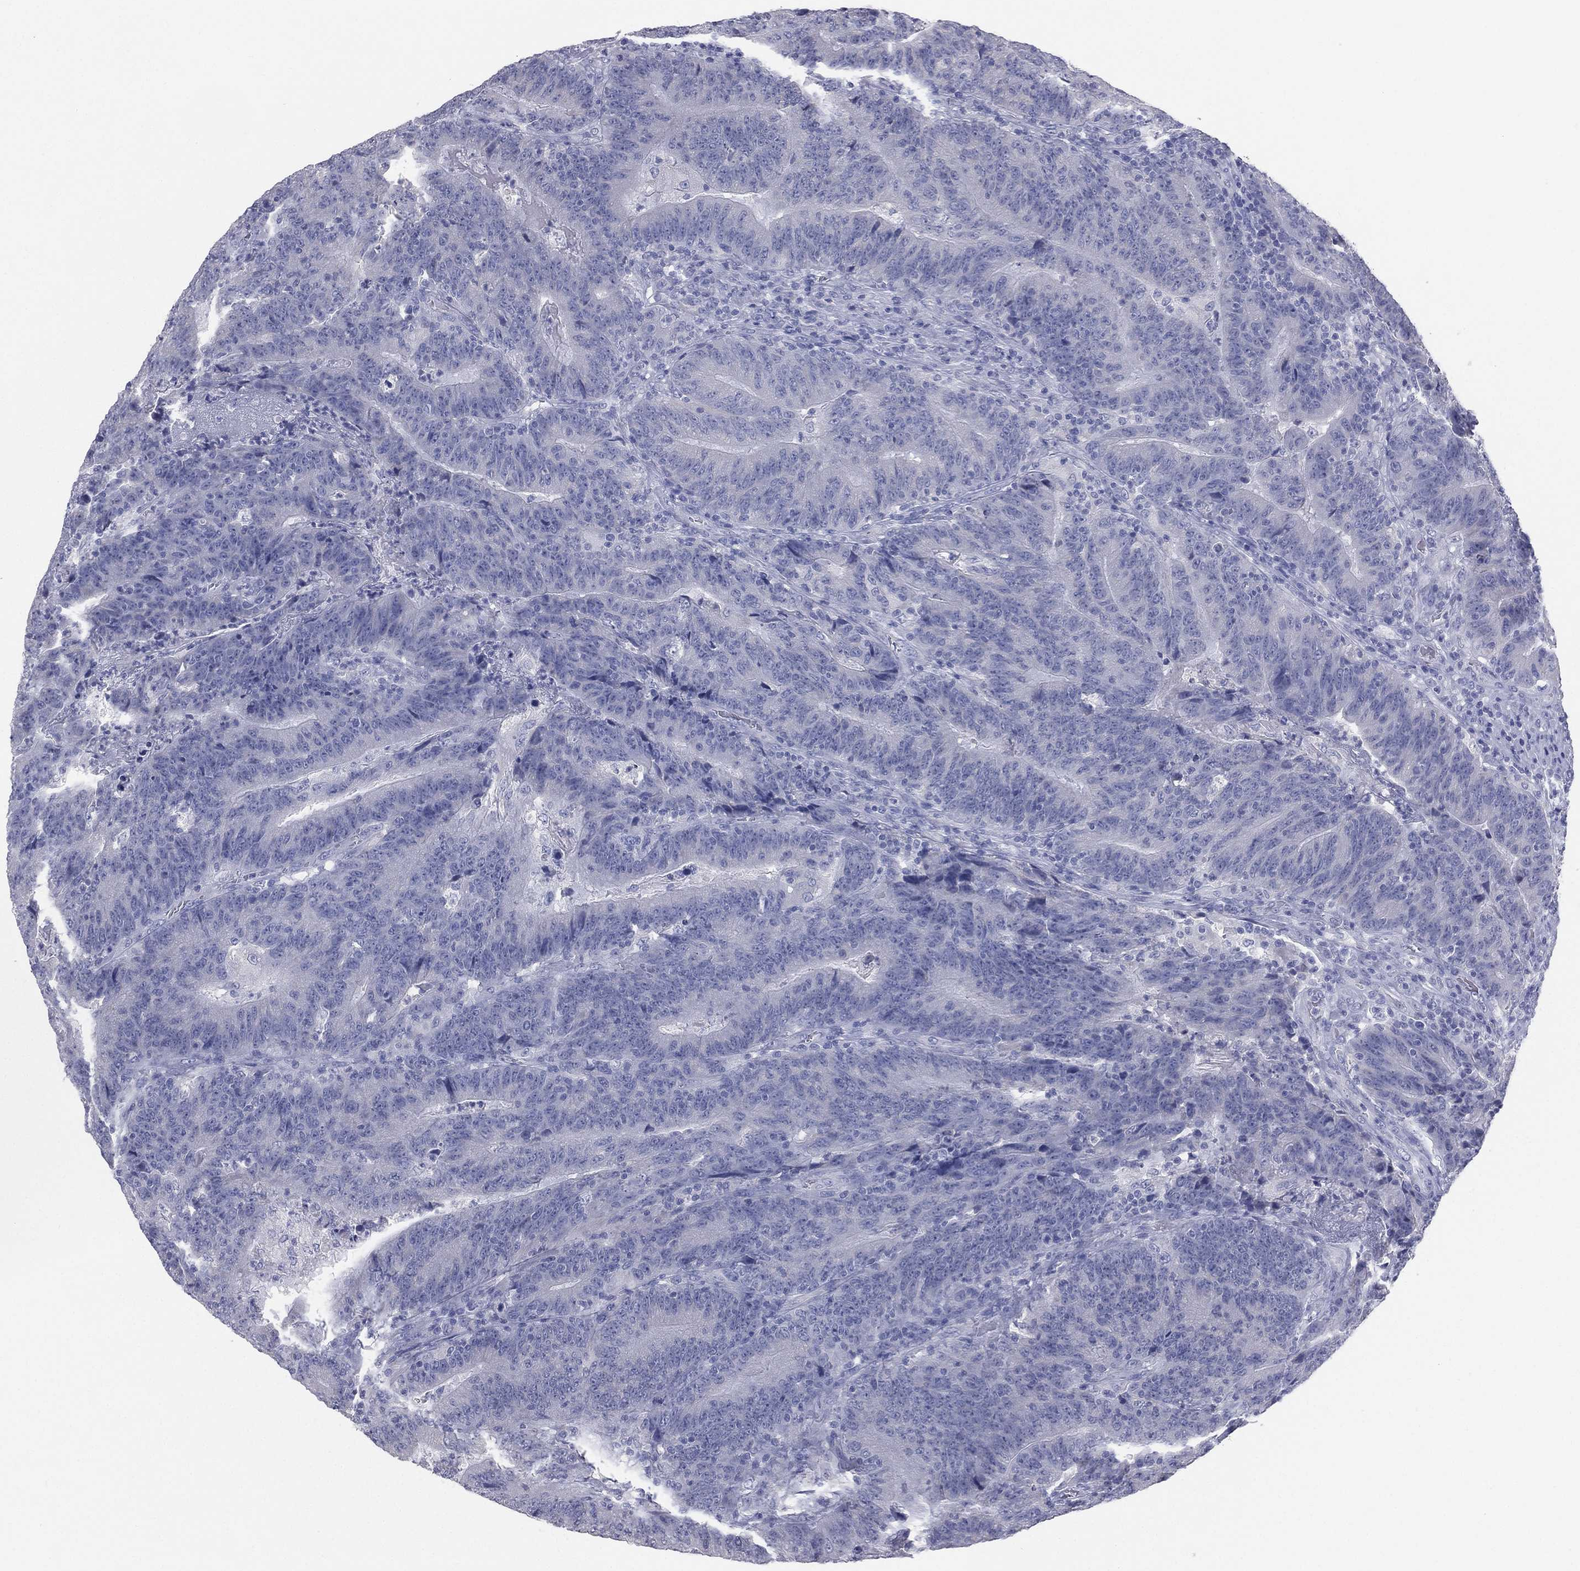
{"staining": {"intensity": "negative", "quantity": "none", "location": "none"}, "tissue": "colorectal cancer", "cell_type": "Tumor cells", "image_type": "cancer", "snomed": [{"axis": "morphology", "description": "Adenocarcinoma, NOS"}, {"axis": "topography", "description": "Colon"}], "caption": "The immunohistochemistry (IHC) histopathology image has no significant staining in tumor cells of colorectal cancer tissue.", "gene": "STK31", "patient": {"sex": "female", "age": 75}}